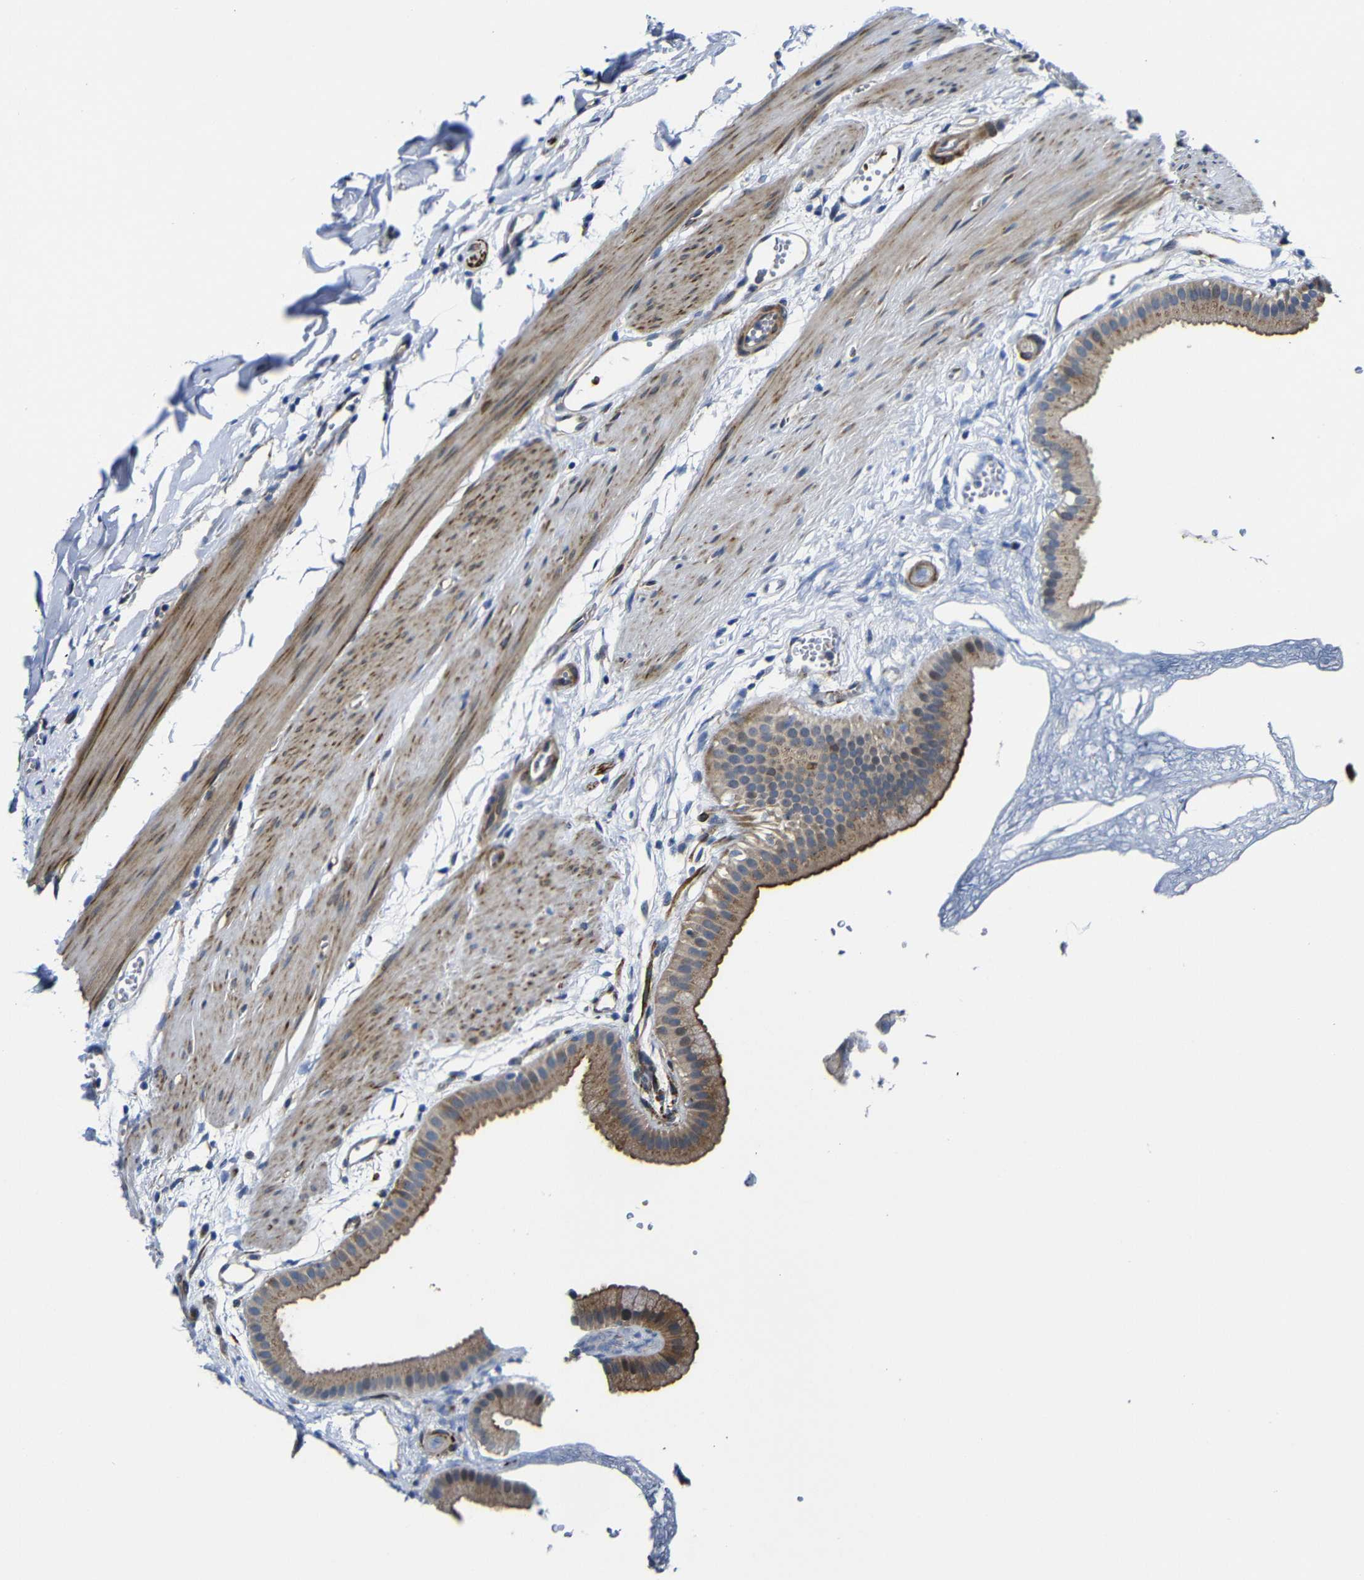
{"staining": {"intensity": "moderate", "quantity": ">75%", "location": "cytoplasmic/membranous"}, "tissue": "gallbladder", "cell_type": "Glandular cells", "image_type": "normal", "snomed": [{"axis": "morphology", "description": "Normal tissue, NOS"}, {"axis": "topography", "description": "Gallbladder"}], "caption": "IHC micrograph of benign gallbladder: human gallbladder stained using immunohistochemistry demonstrates medium levels of moderate protein expression localized specifically in the cytoplasmic/membranous of glandular cells, appearing as a cytoplasmic/membranous brown color.", "gene": "PARP14", "patient": {"sex": "female", "age": 64}}